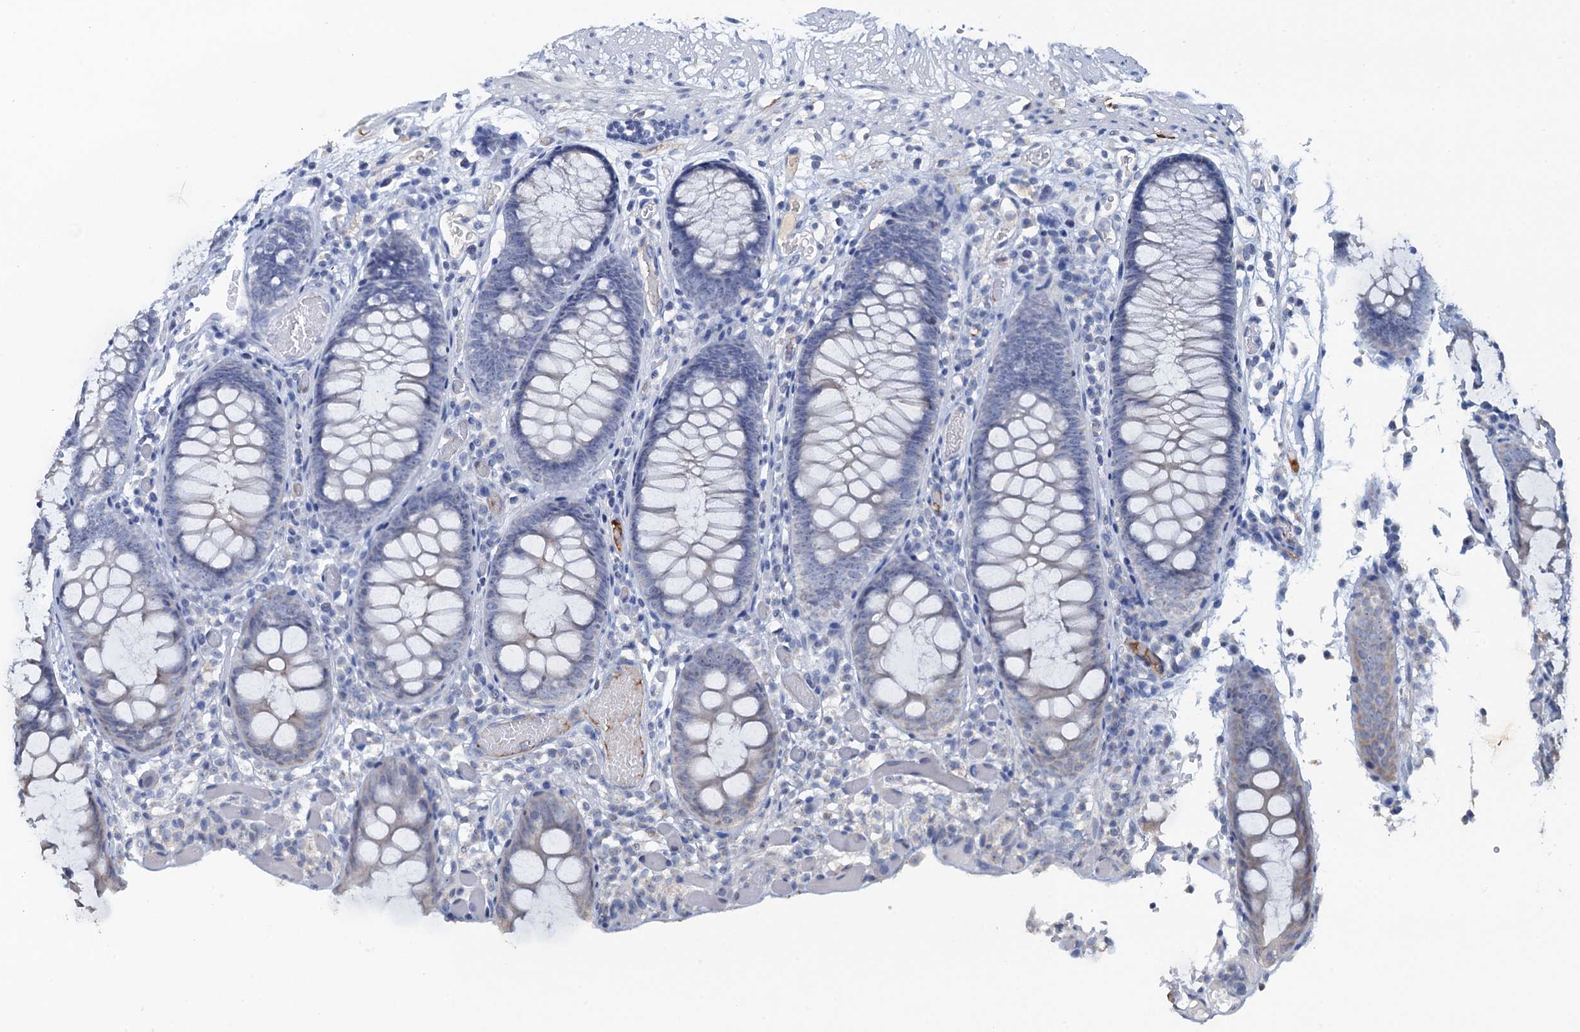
{"staining": {"intensity": "weak", "quantity": ">75%", "location": "cytoplasmic/membranous"}, "tissue": "colon", "cell_type": "Endothelial cells", "image_type": "normal", "snomed": [{"axis": "morphology", "description": "Normal tissue, NOS"}, {"axis": "topography", "description": "Colon"}], "caption": "Protein staining shows weak cytoplasmic/membranous expression in about >75% of endothelial cells in normal colon. (DAB (3,3'-diaminobenzidine) IHC, brown staining for protein, blue staining for nuclei).", "gene": "PLLP", "patient": {"sex": "male", "age": 14}}